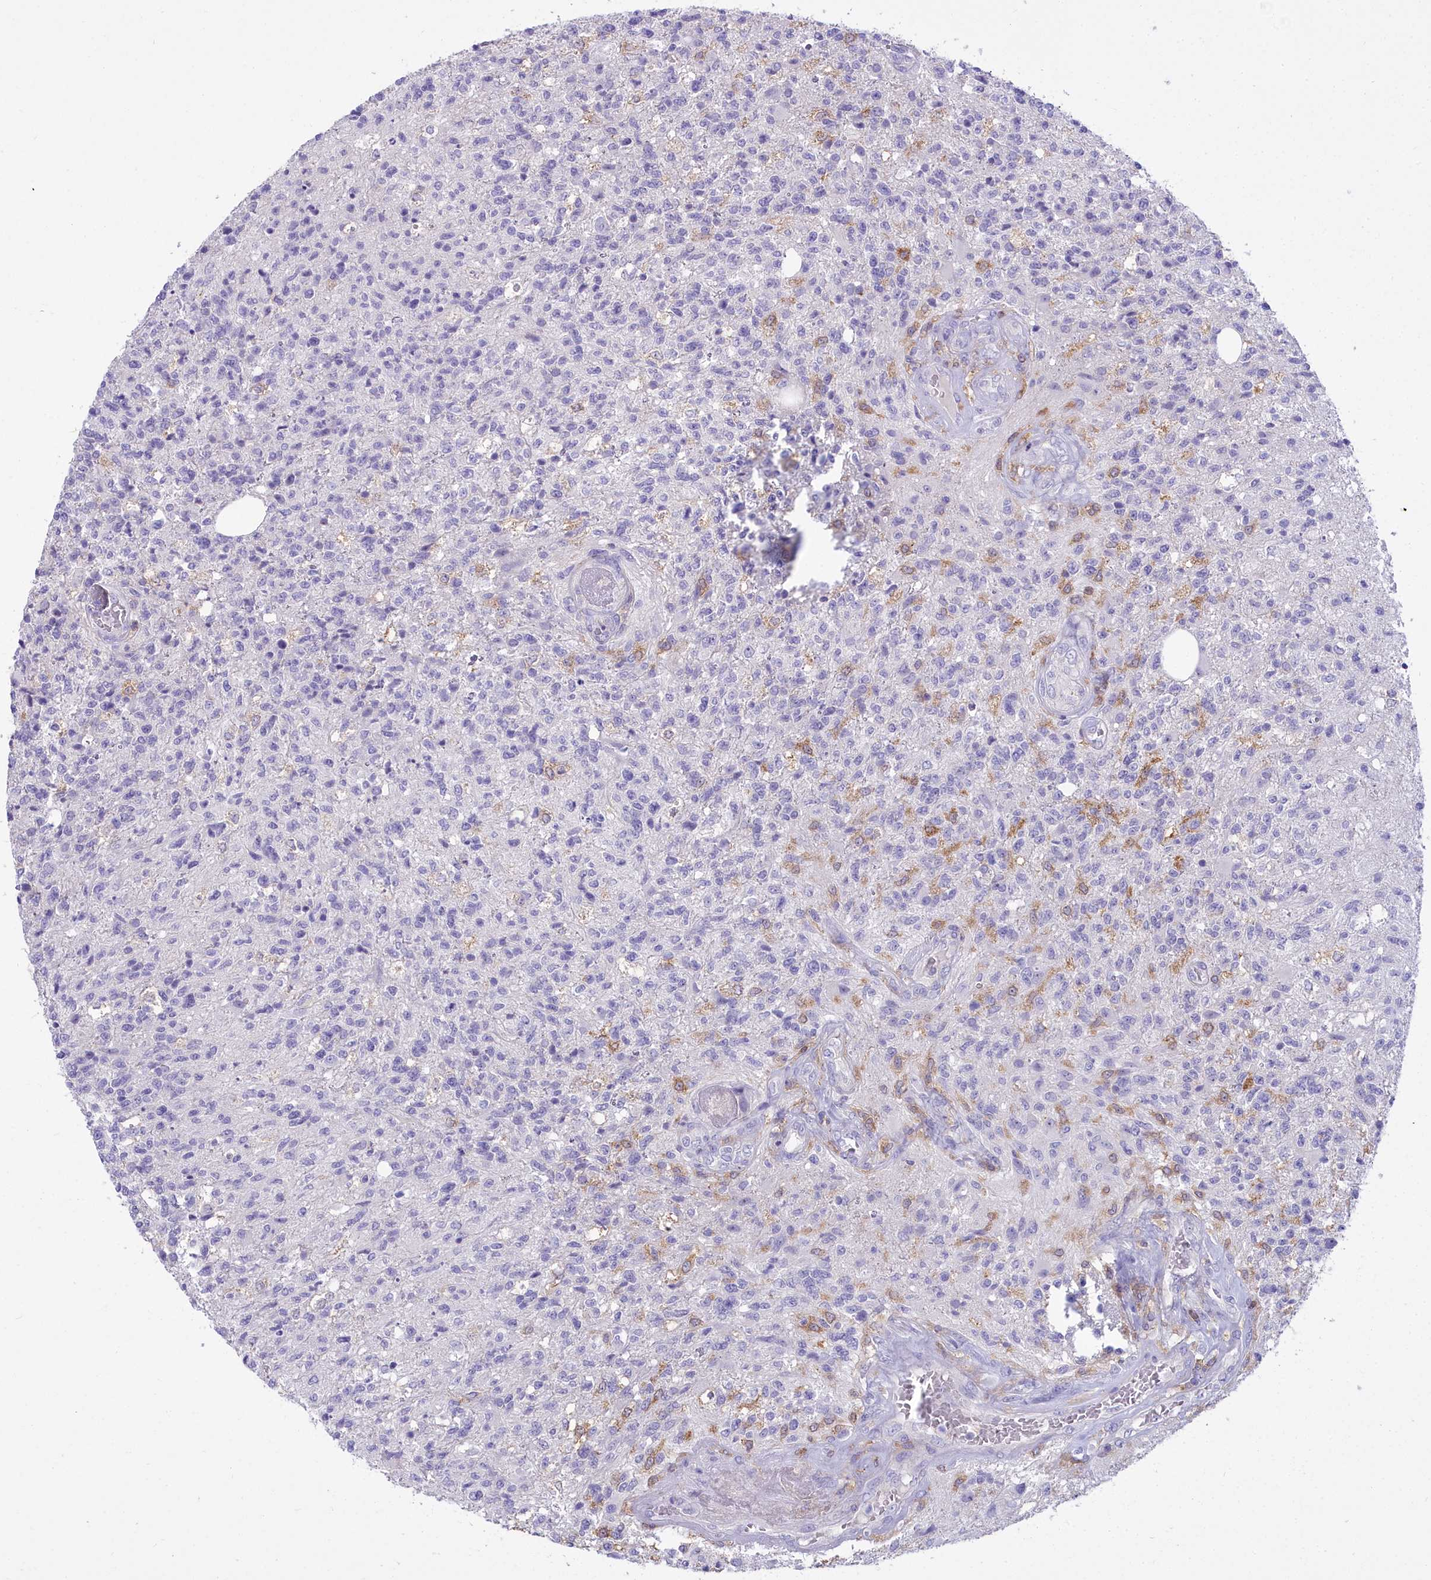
{"staining": {"intensity": "negative", "quantity": "none", "location": "none"}, "tissue": "glioma", "cell_type": "Tumor cells", "image_type": "cancer", "snomed": [{"axis": "morphology", "description": "Glioma, malignant, High grade"}, {"axis": "topography", "description": "Brain"}], "caption": "IHC image of neoplastic tissue: human glioma stained with DAB (3,3'-diaminobenzidine) shows no significant protein expression in tumor cells.", "gene": "BLNK", "patient": {"sex": "male", "age": 56}}